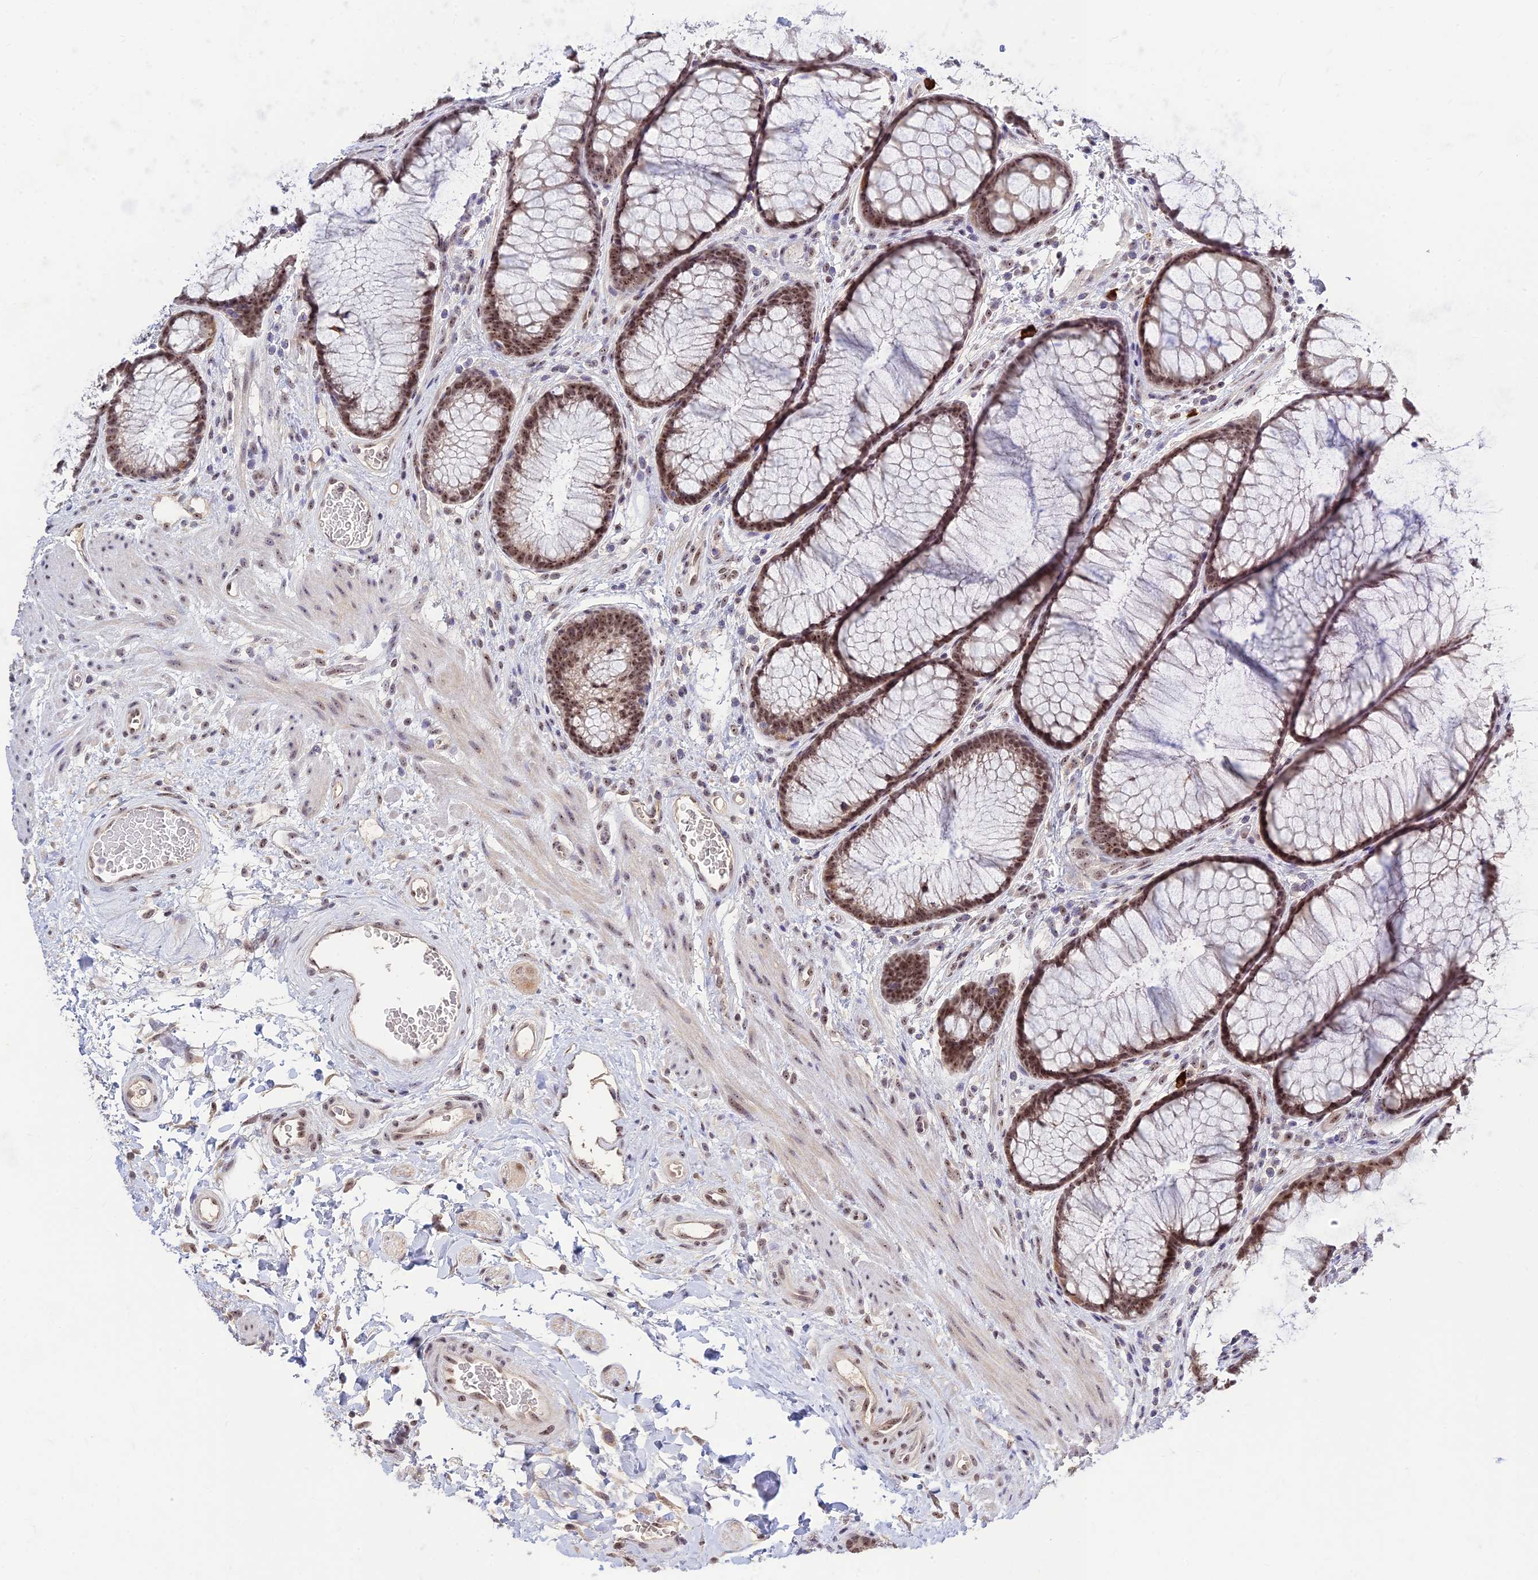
{"staining": {"intensity": "moderate", "quantity": "25%-75%", "location": "nuclear"}, "tissue": "colon", "cell_type": "Endothelial cells", "image_type": "normal", "snomed": [{"axis": "morphology", "description": "Normal tissue, NOS"}, {"axis": "topography", "description": "Colon"}], "caption": "A high-resolution histopathology image shows immunohistochemistry staining of unremarkable colon, which shows moderate nuclear positivity in about 25%-75% of endothelial cells. Immunohistochemistry (ihc) stains the protein in brown and the nuclei are stained blue.", "gene": "POLR1G", "patient": {"sex": "female", "age": 82}}